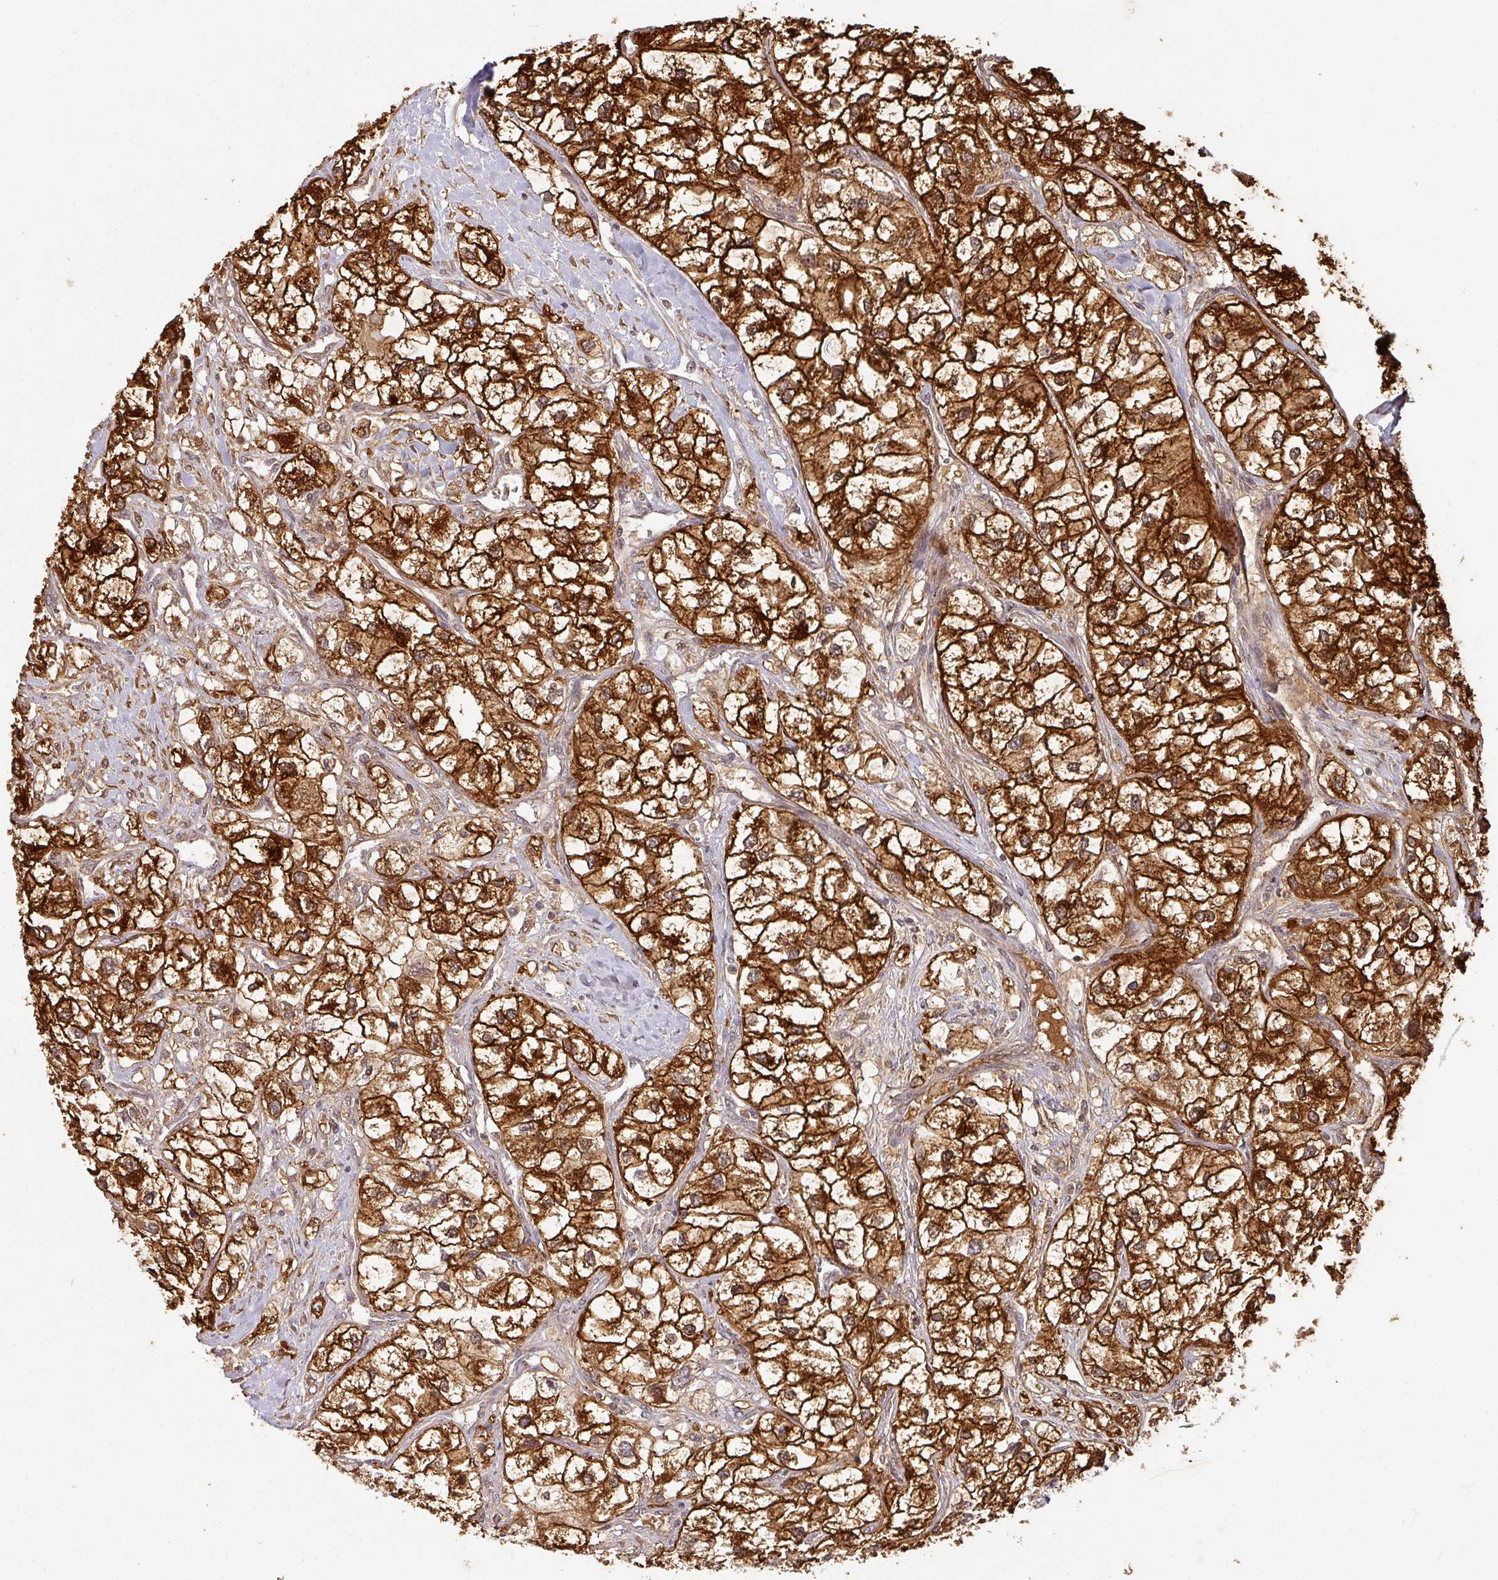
{"staining": {"intensity": "strong", "quantity": ">75%", "location": "cytoplasmic/membranous,nuclear"}, "tissue": "renal cancer", "cell_type": "Tumor cells", "image_type": "cancer", "snomed": [{"axis": "morphology", "description": "Adenocarcinoma, NOS"}, {"axis": "topography", "description": "Kidney"}], "caption": "DAB immunohistochemical staining of human renal cancer (adenocarcinoma) displays strong cytoplasmic/membranous and nuclear protein expression in about >75% of tumor cells.", "gene": "ZNF322", "patient": {"sex": "male", "age": 59}}